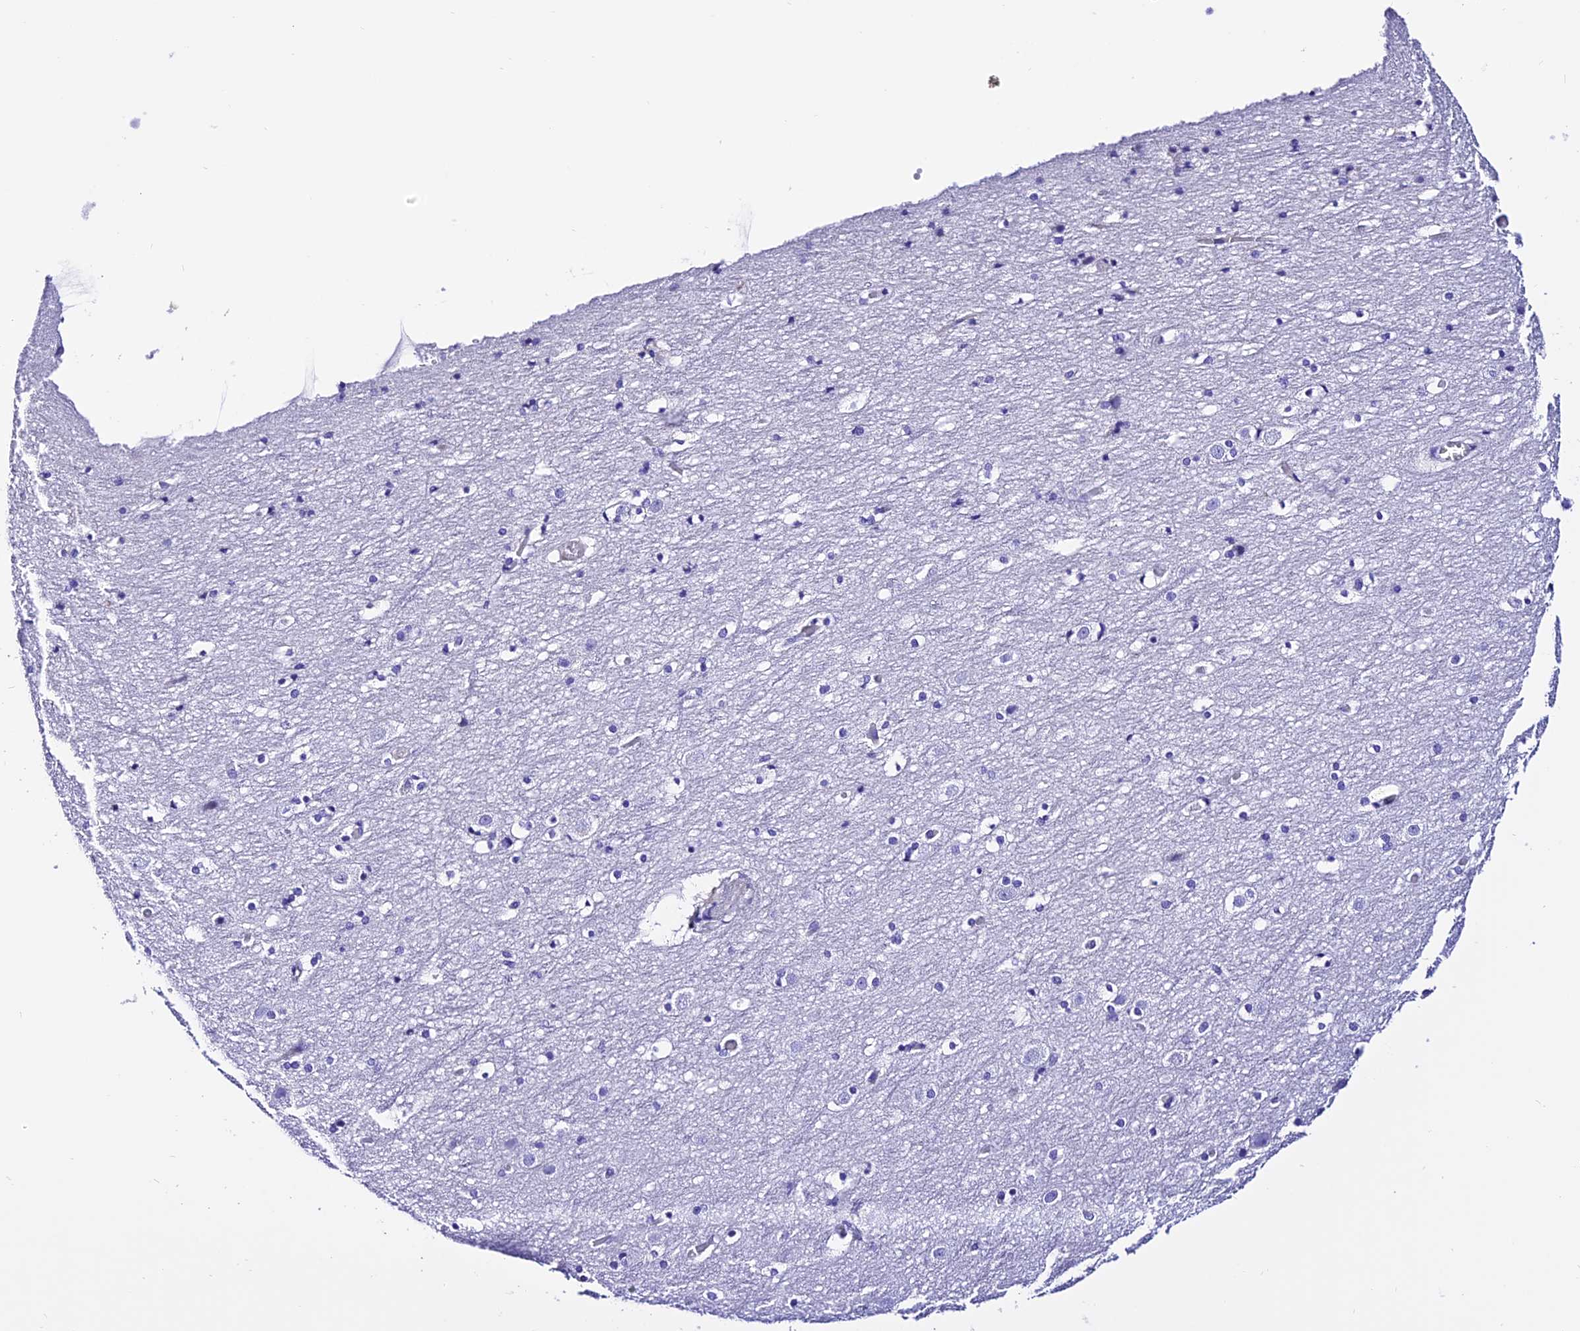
{"staining": {"intensity": "negative", "quantity": "none", "location": "none"}, "tissue": "cerebral cortex", "cell_type": "Endothelial cells", "image_type": "normal", "snomed": [{"axis": "morphology", "description": "Normal tissue, NOS"}, {"axis": "topography", "description": "Cerebral cortex"}], "caption": "An image of human cerebral cortex is negative for staining in endothelial cells. Nuclei are stained in blue.", "gene": "TRMT44", "patient": {"sex": "male", "age": 45}}